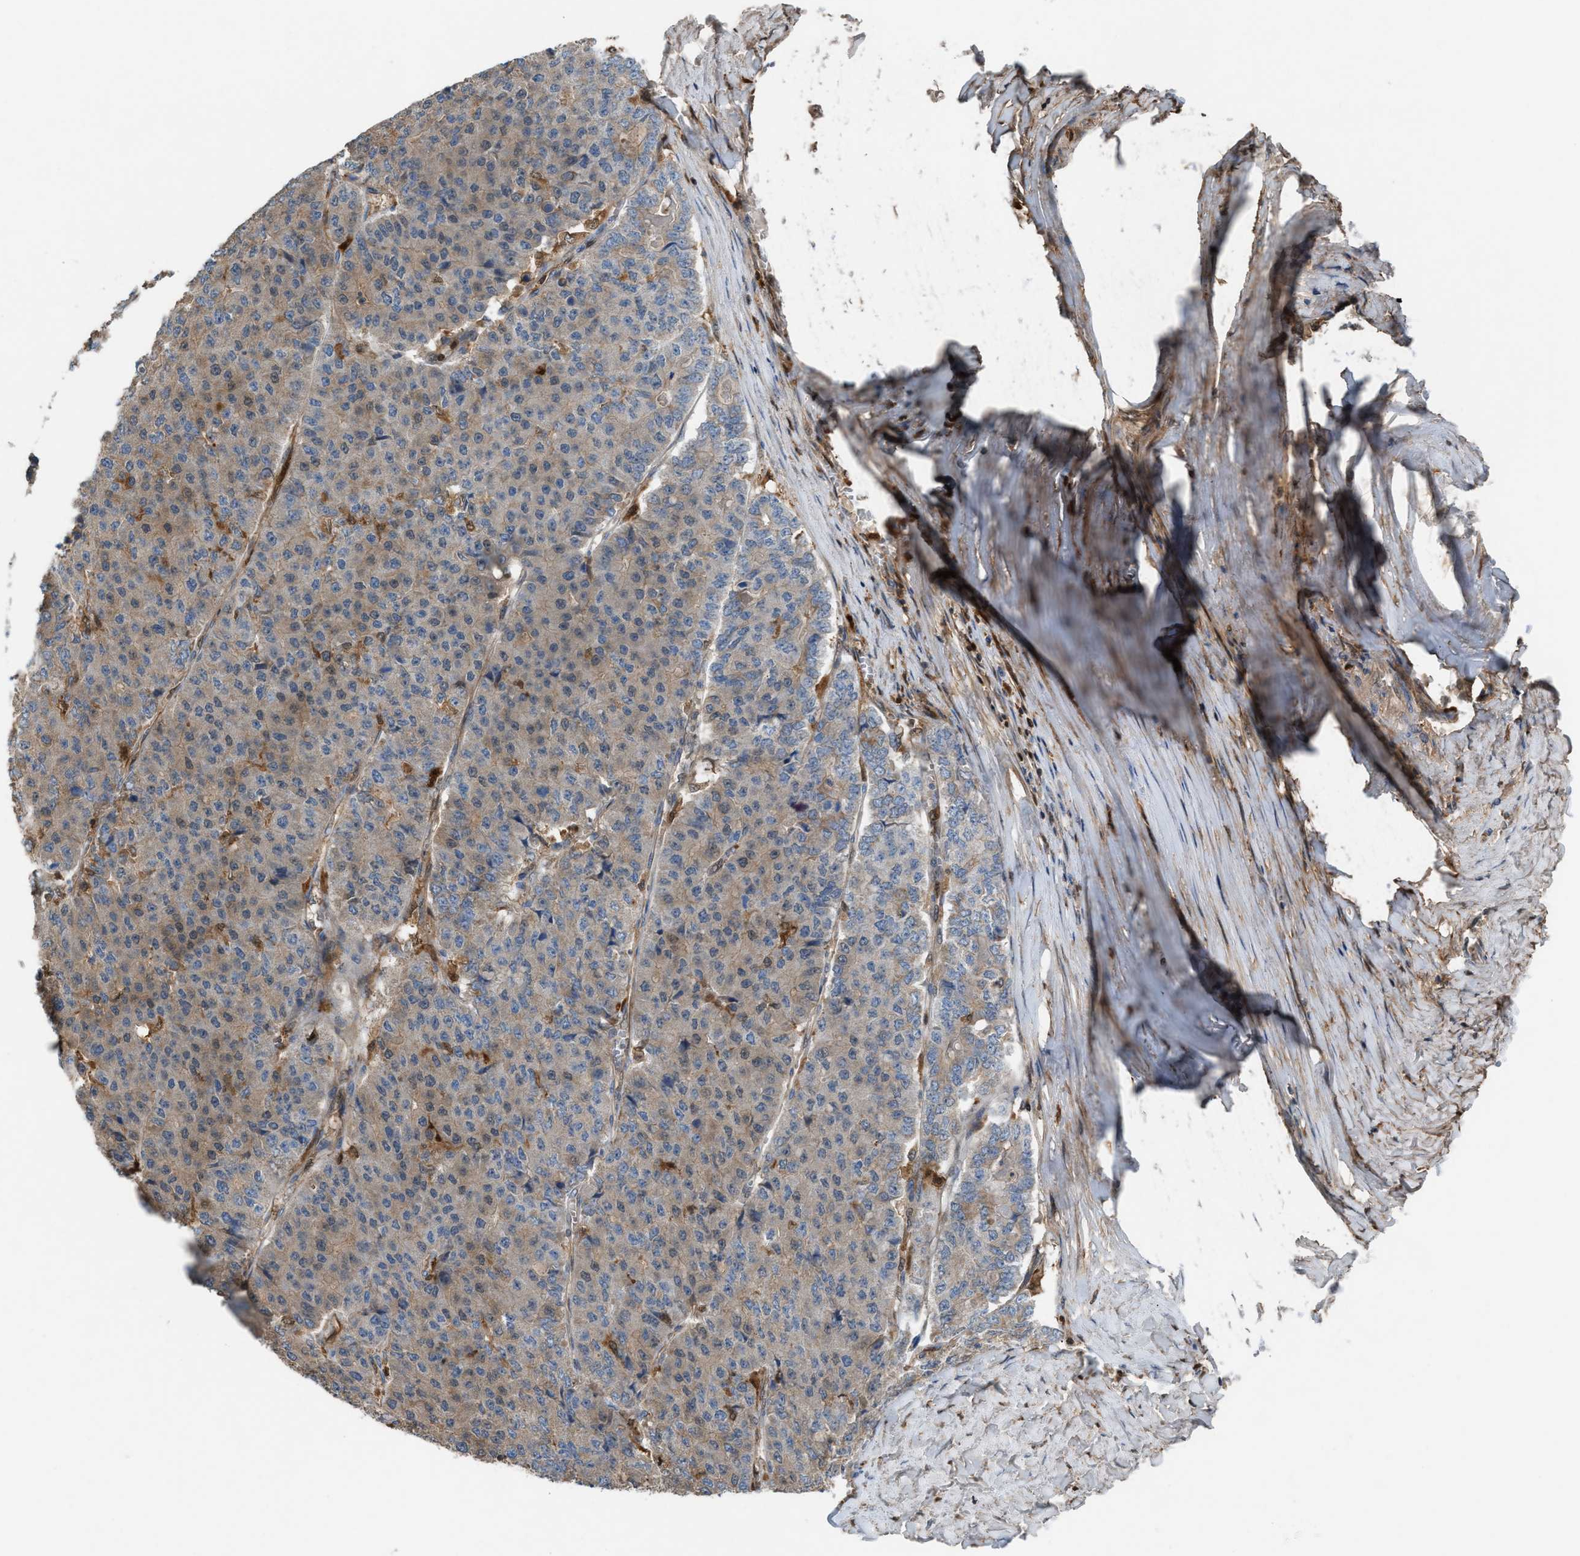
{"staining": {"intensity": "weak", "quantity": "25%-75%", "location": "cytoplasmic/membranous"}, "tissue": "pancreatic cancer", "cell_type": "Tumor cells", "image_type": "cancer", "snomed": [{"axis": "morphology", "description": "Adenocarcinoma, NOS"}, {"axis": "topography", "description": "Pancreas"}], "caption": "Approximately 25%-75% of tumor cells in pancreatic cancer (adenocarcinoma) show weak cytoplasmic/membranous protein staining as visualized by brown immunohistochemical staining.", "gene": "TPK1", "patient": {"sex": "male", "age": 50}}